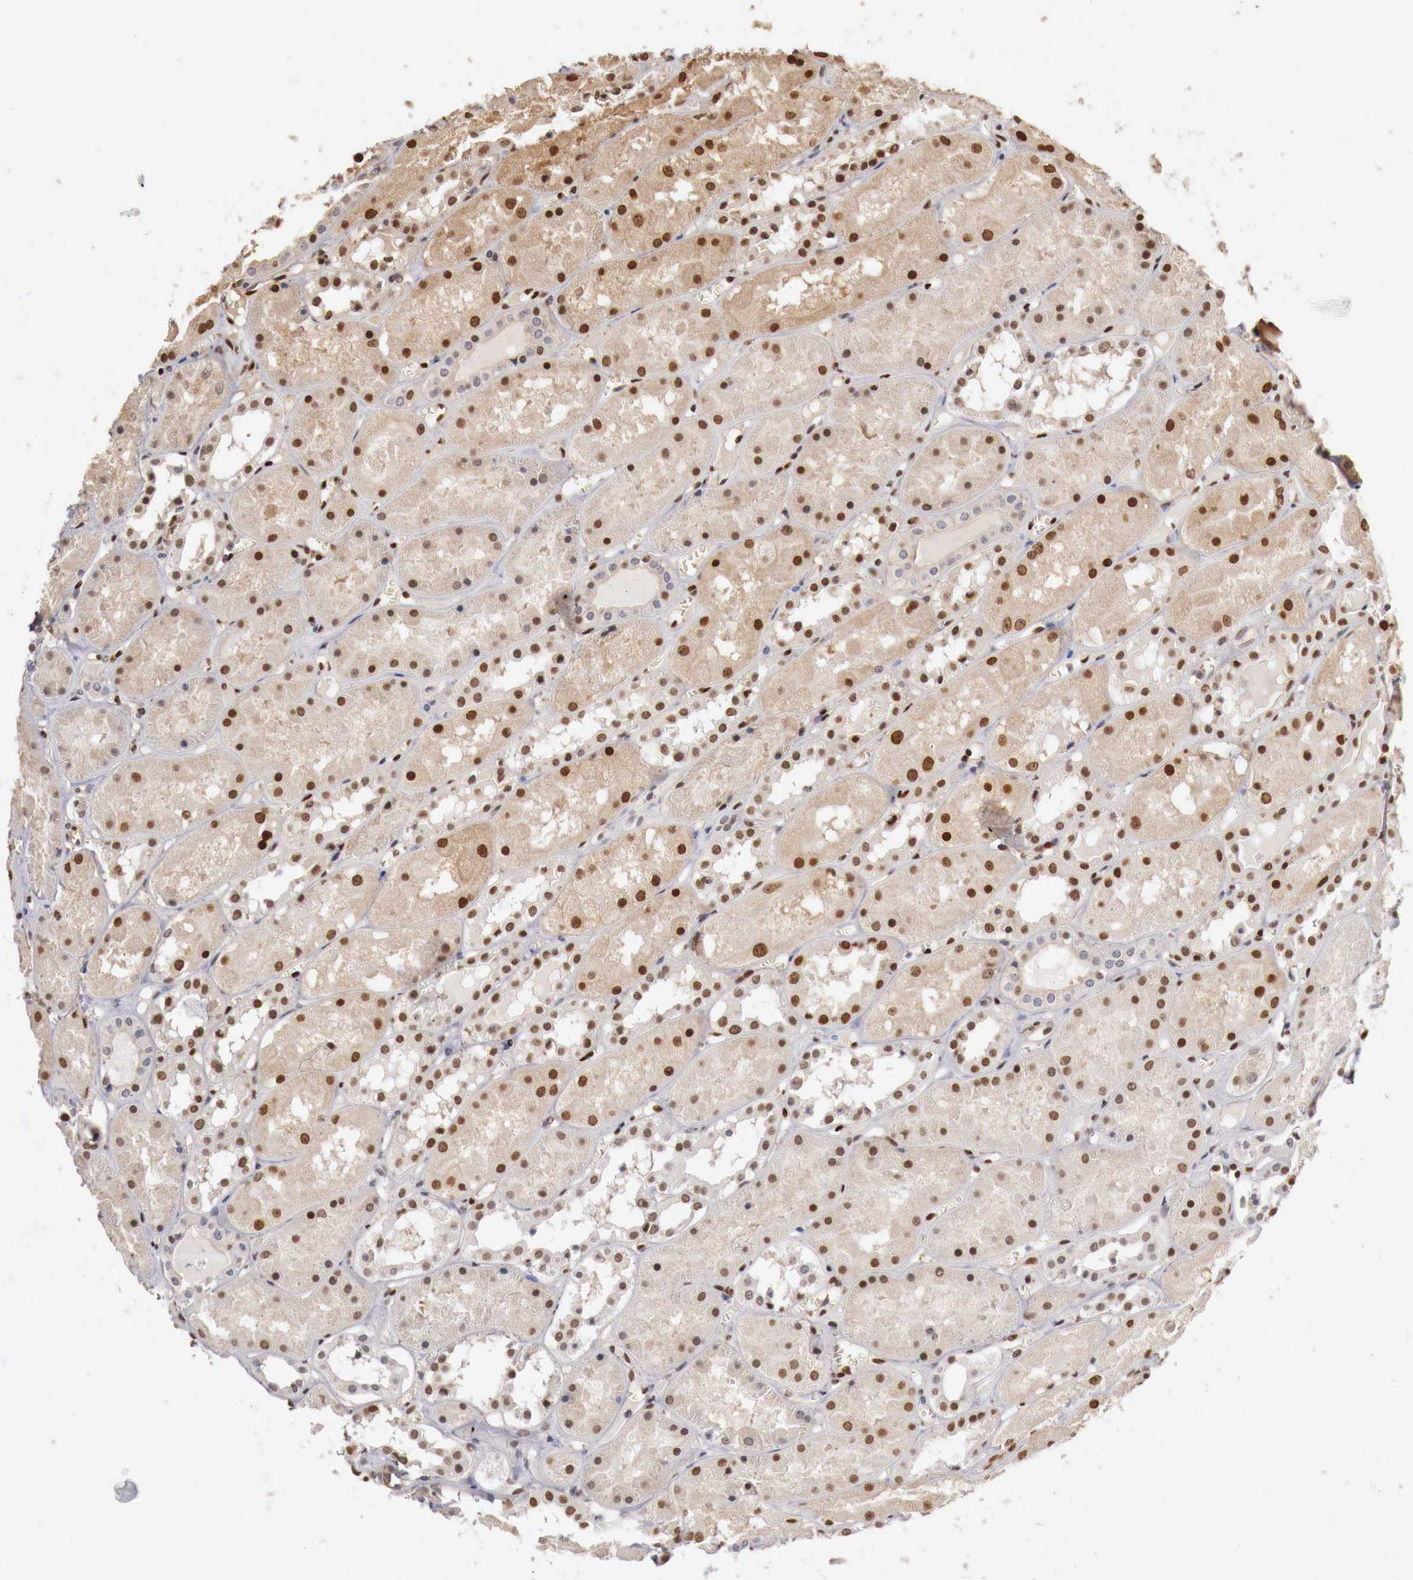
{"staining": {"intensity": "moderate", "quantity": "25%-75%", "location": "cytoplasmic/membranous,nuclear"}, "tissue": "kidney", "cell_type": "Cells in glomeruli", "image_type": "normal", "snomed": [{"axis": "morphology", "description": "Normal tissue, NOS"}, {"axis": "topography", "description": "Kidney"}], "caption": "Cells in glomeruli display moderate cytoplasmic/membranous,nuclear staining in approximately 25%-75% of cells in normal kidney. (DAB = brown stain, brightfield microscopy at high magnification).", "gene": "KHDRBS2", "patient": {"sex": "male", "age": 36}}